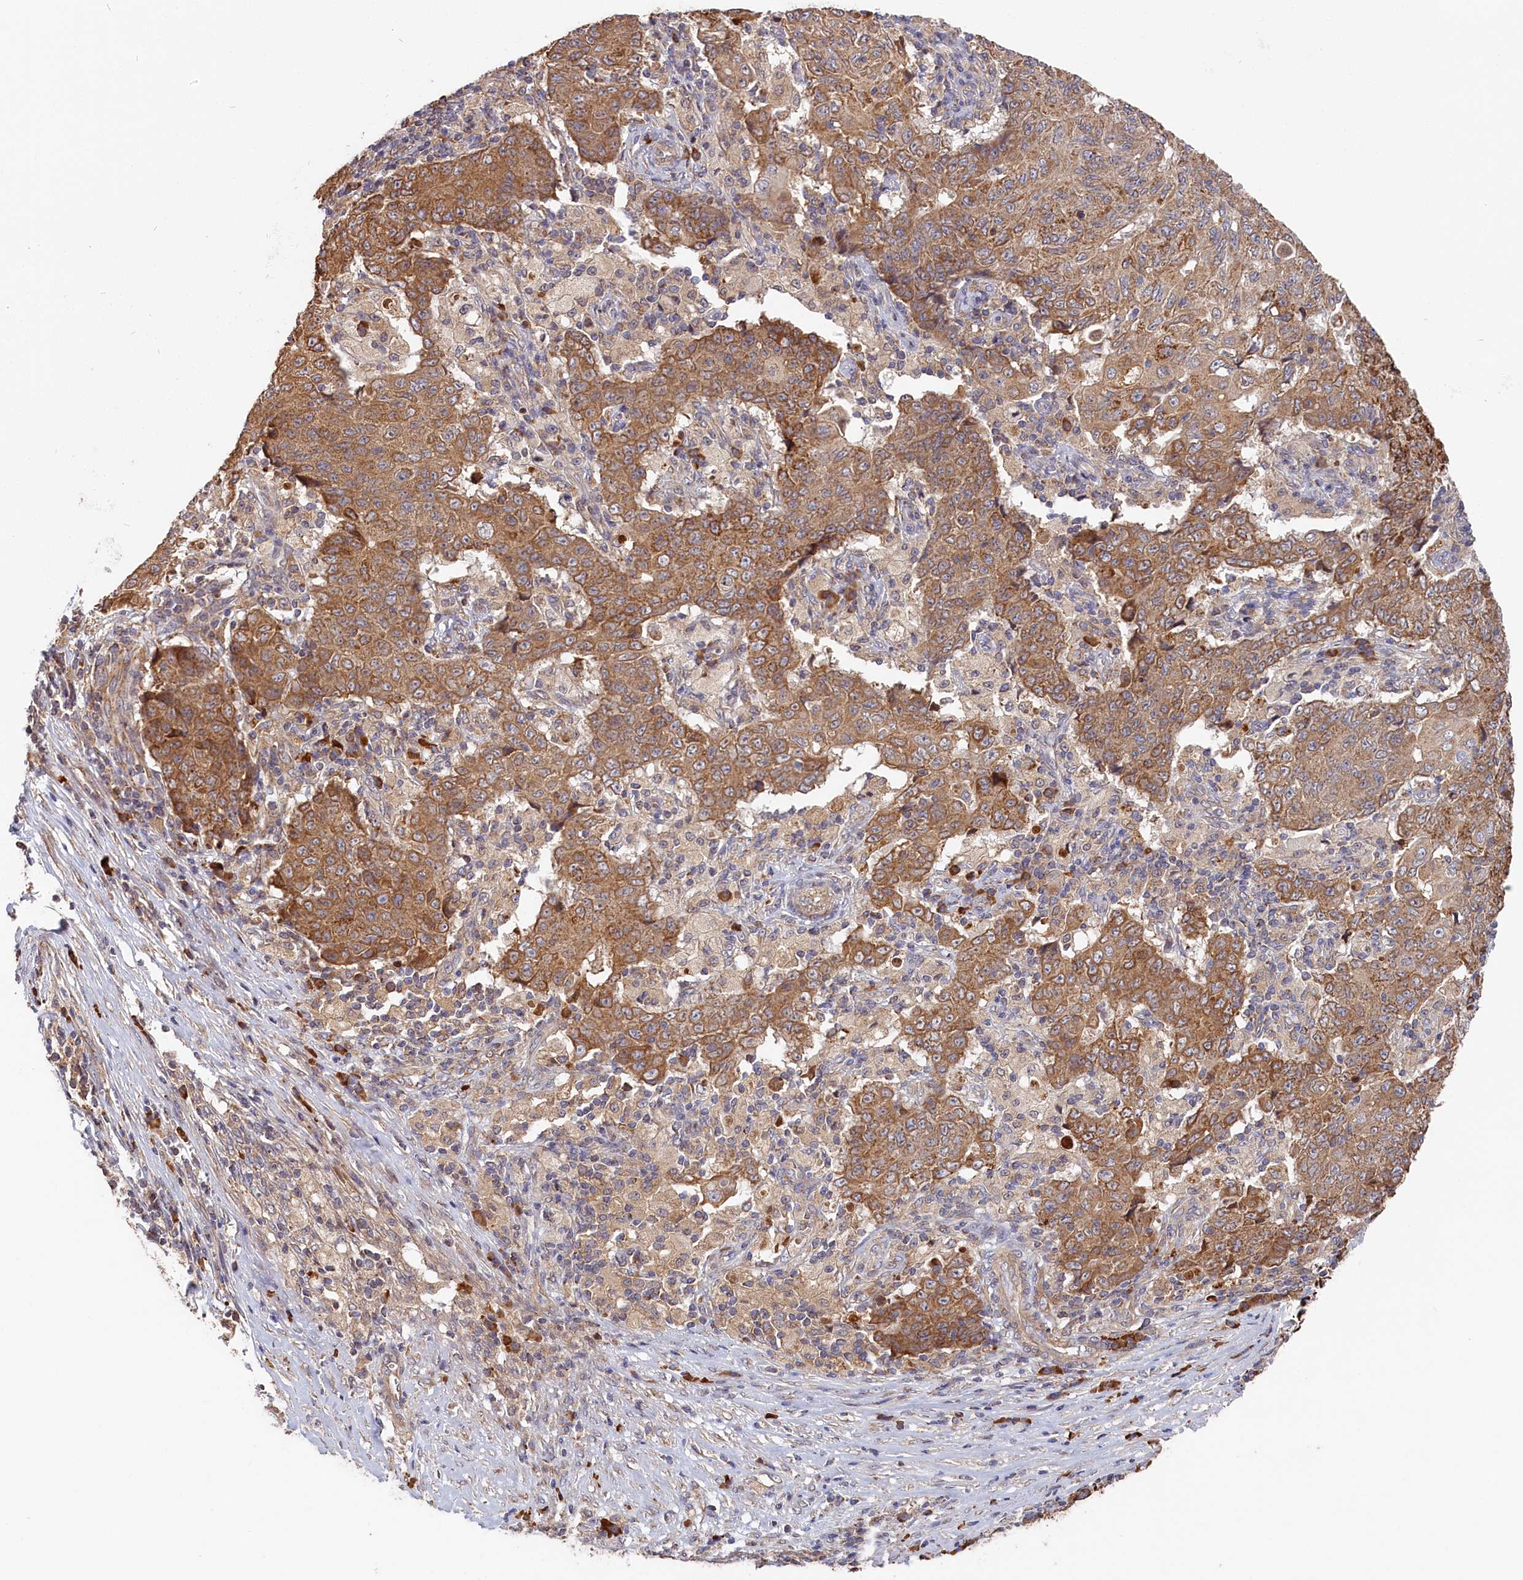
{"staining": {"intensity": "moderate", "quantity": ">75%", "location": "cytoplasmic/membranous"}, "tissue": "ovarian cancer", "cell_type": "Tumor cells", "image_type": "cancer", "snomed": [{"axis": "morphology", "description": "Carcinoma, endometroid"}, {"axis": "topography", "description": "Ovary"}], "caption": "Immunohistochemical staining of human endometroid carcinoma (ovarian) exhibits medium levels of moderate cytoplasmic/membranous expression in approximately >75% of tumor cells.", "gene": "CEP44", "patient": {"sex": "female", "age": 42}}